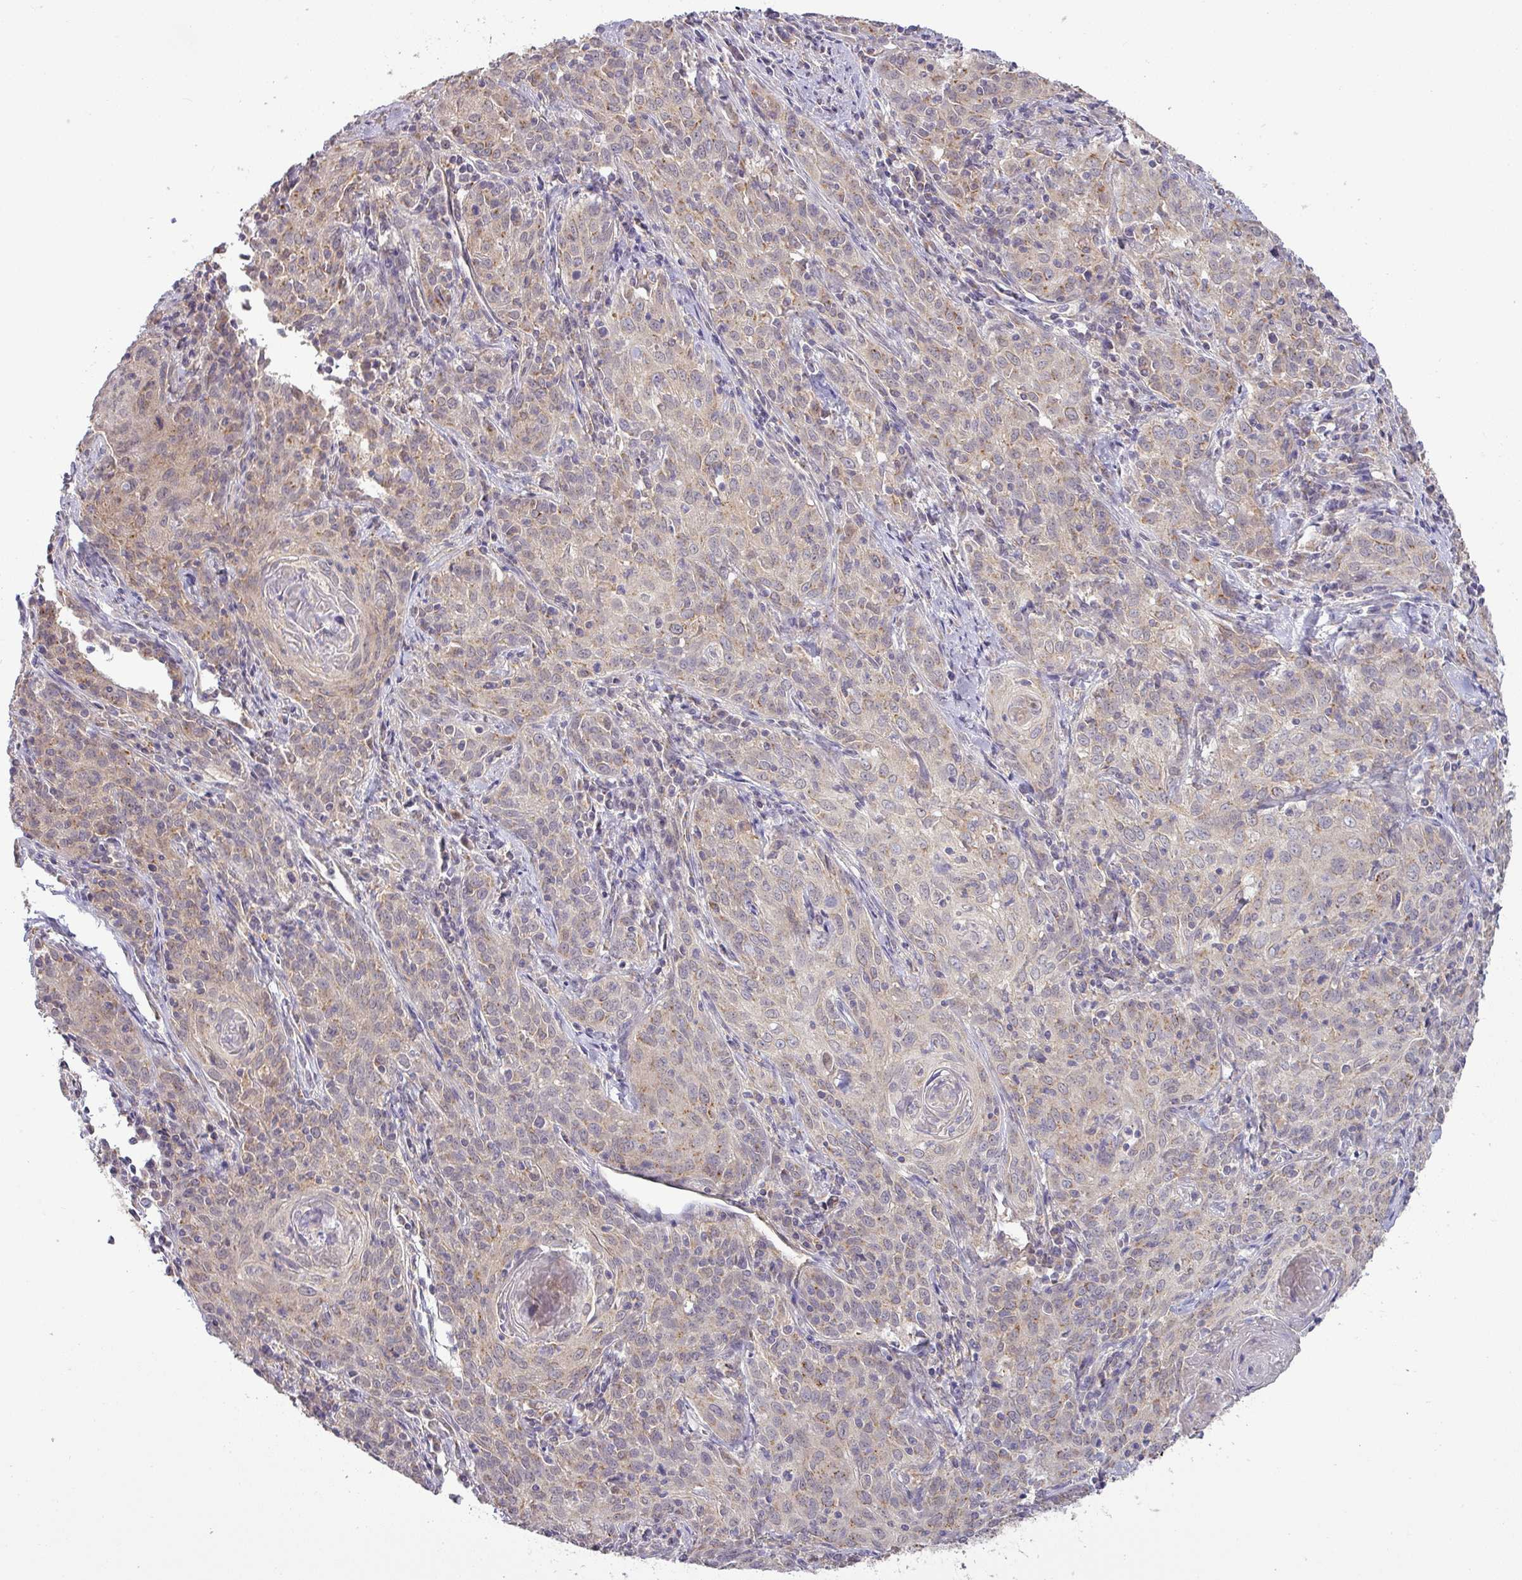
{"staining": {"intensity": "weak", "quantity": "25%-75%", "location": "cytoplasmic/membranous"}, "tissue": "cervical cancer", "cell_type": "Tumor cells", "image_type": "cancer", "snomed": [{"axis": "morphology", "description": "Squamous cell carcinoma, NOS"}, {"axis": "topography", "description": "Cervix"}], "caption": "IHC image of neoplastic tissue: squamous cell carcinoma (cervical) stained using immunohistochemistry (IHC) shows low levels of weak protein expression localized specifically in the cytoplasmic/membranous of tumor cells, appearing as a cytoplasmic/membranous brown color.", "gene": "GALNT12", "patient": {"sex": "female", "age": 57}}